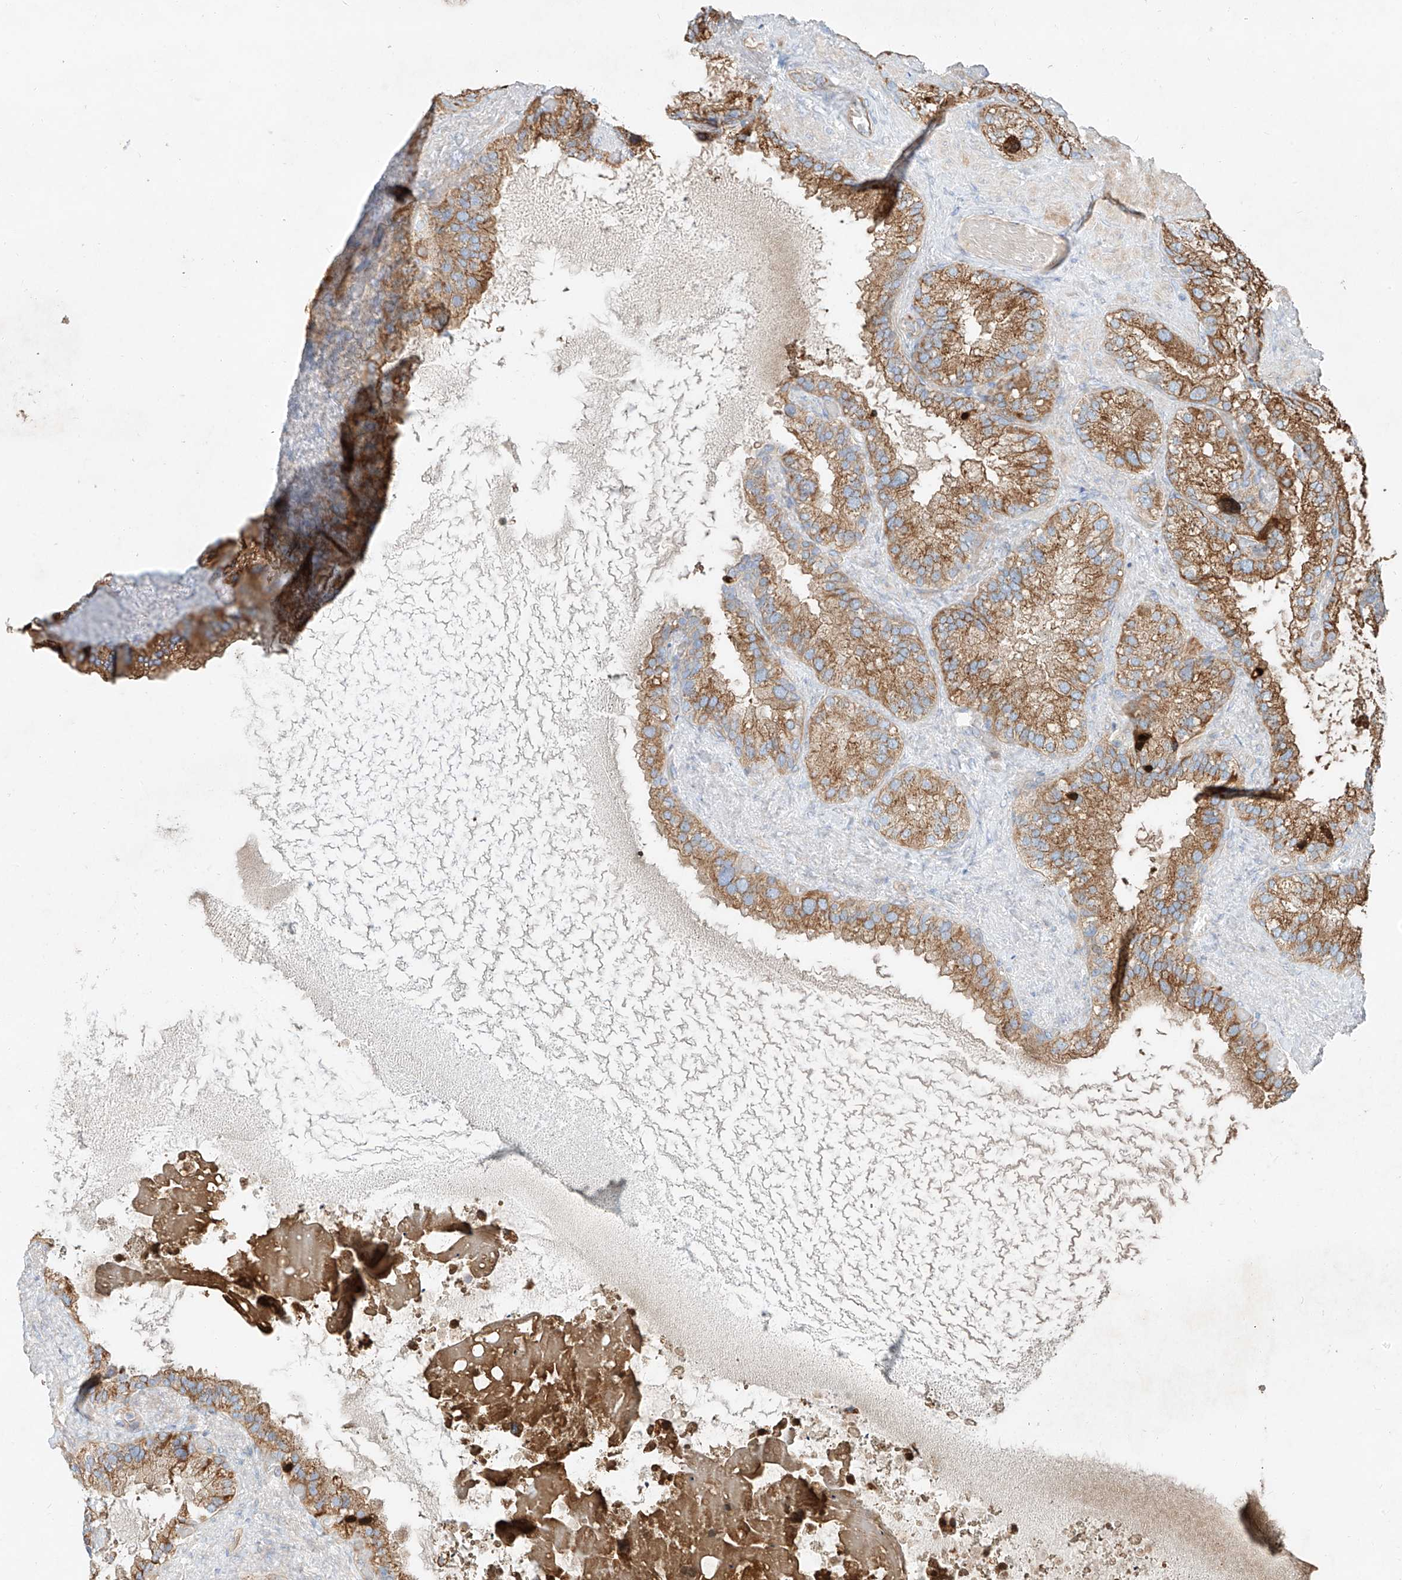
{"staining": {"intensity": "moderate", "quantity": ">75%", "location": "cytoplasmic/membranous"}, "tissue": "seminal vesicle", "cell_type": "Glandular cells", "image_type": "normal", "snomed": [{"axis": "morphology", "description": "Normal tissue, NOS"}, {"axis": "topography", "description": "Prostate"}, {"axis": "topography", "description": "Seminal veicle"}], "caption": "Immunohistochemistry (IHC) of unremarkable seminal vesicle shows medium levels of moderate cytoplasmic/membranous positivity in approximately >75% of glandular cells.", "gene": "AJM1", "patient": {"sex": "male", "age": 68}}